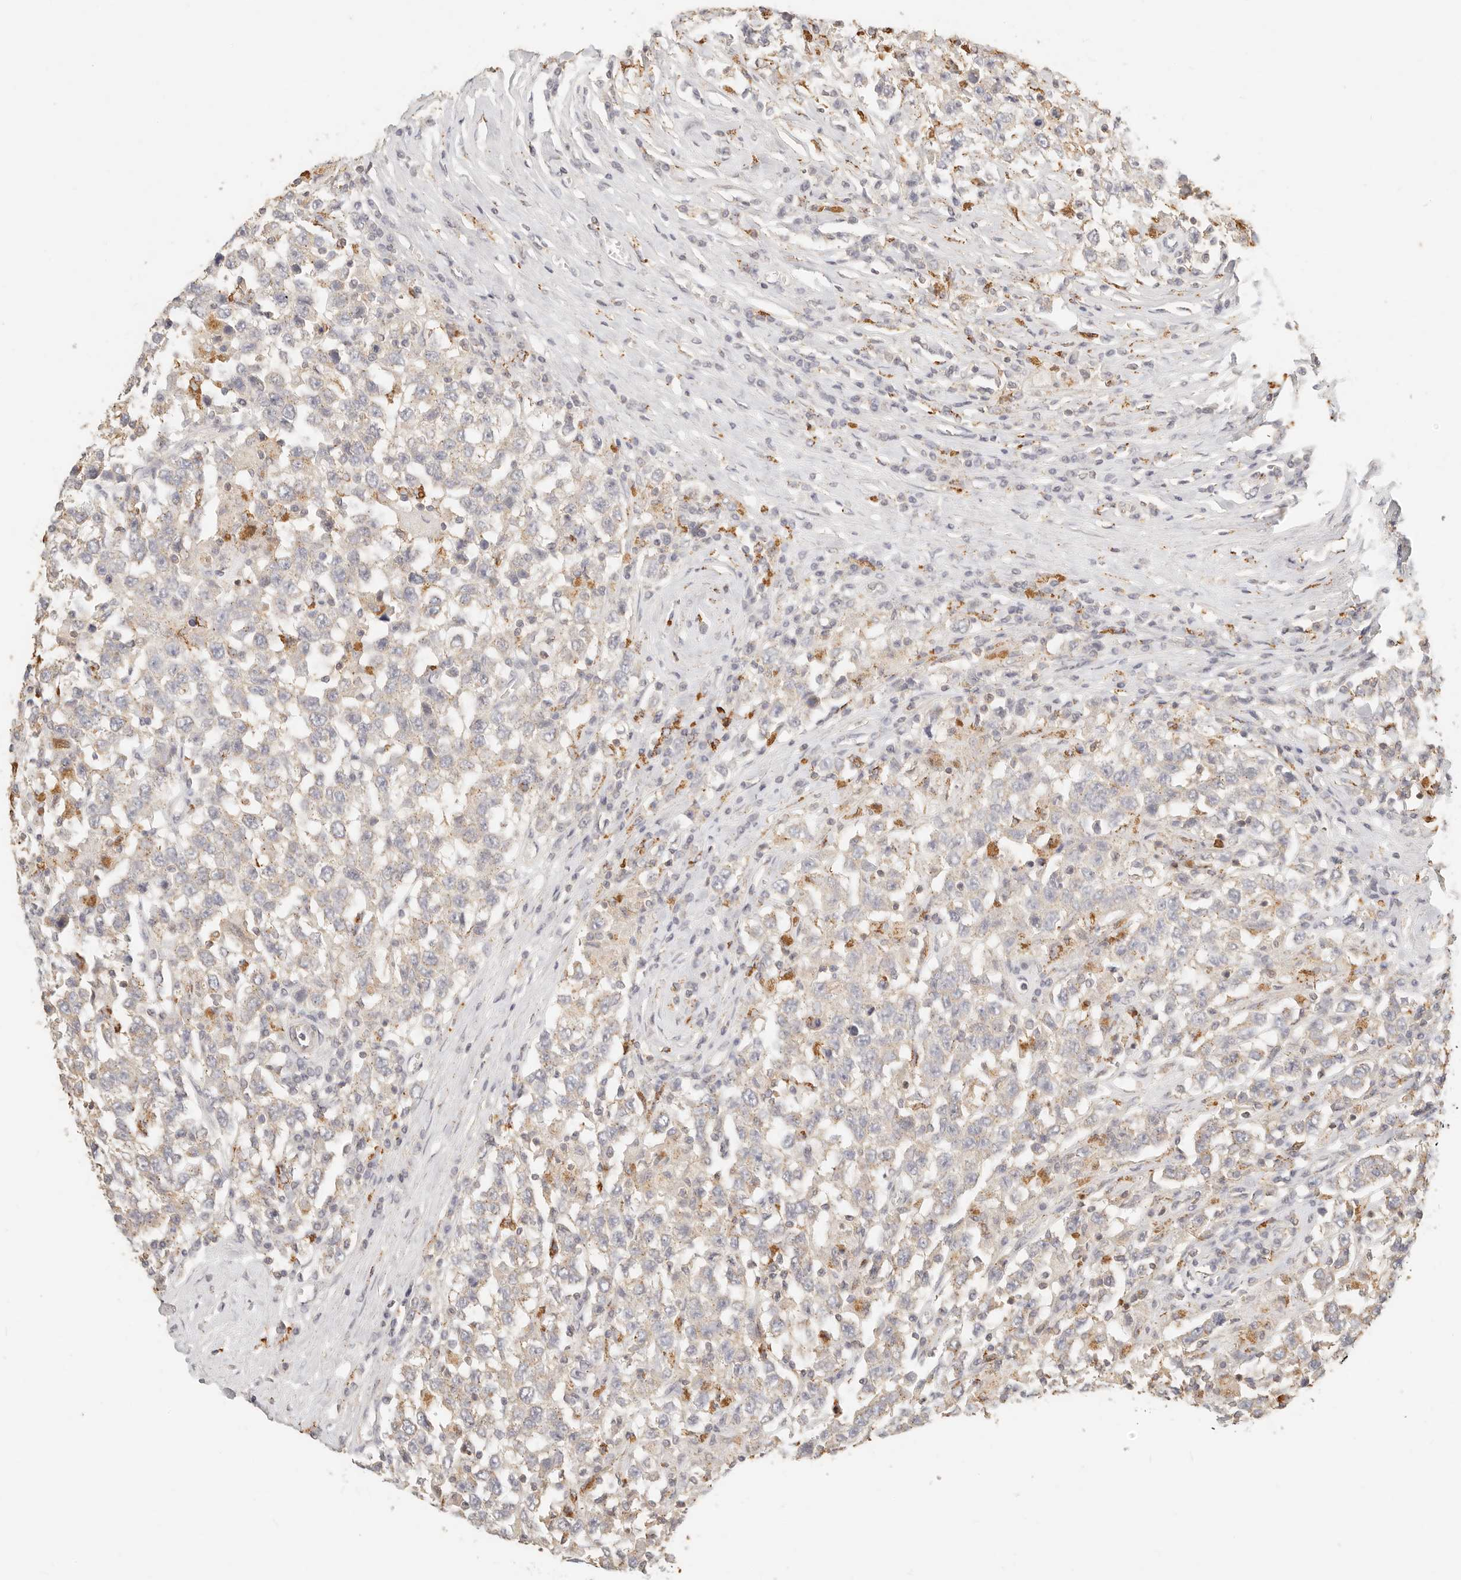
{"staining": {"intensity": "weak", "quantity": "25%-75%", "location": "cytoplasmic/membranous"}, "tissue": "testis cancer", "cell_type": "Tumor cells", "image_type": "cancer", "snomed": [{"axis": "morphology", "description": "Seminoma, NOS"}, {"axis": "topography", "description": "Testis"}], "caption": "This histopathology image demonstrates testis seminoma stained with immunohistochemistry (IHC) to label a protein in brown. The cytoplasmic/membranous of tumor cells show weak positivity for the protein. Nuclei are counter-stained blue.", "gene": "CNMD", "patient": {"sex": "male", "age": 41}}